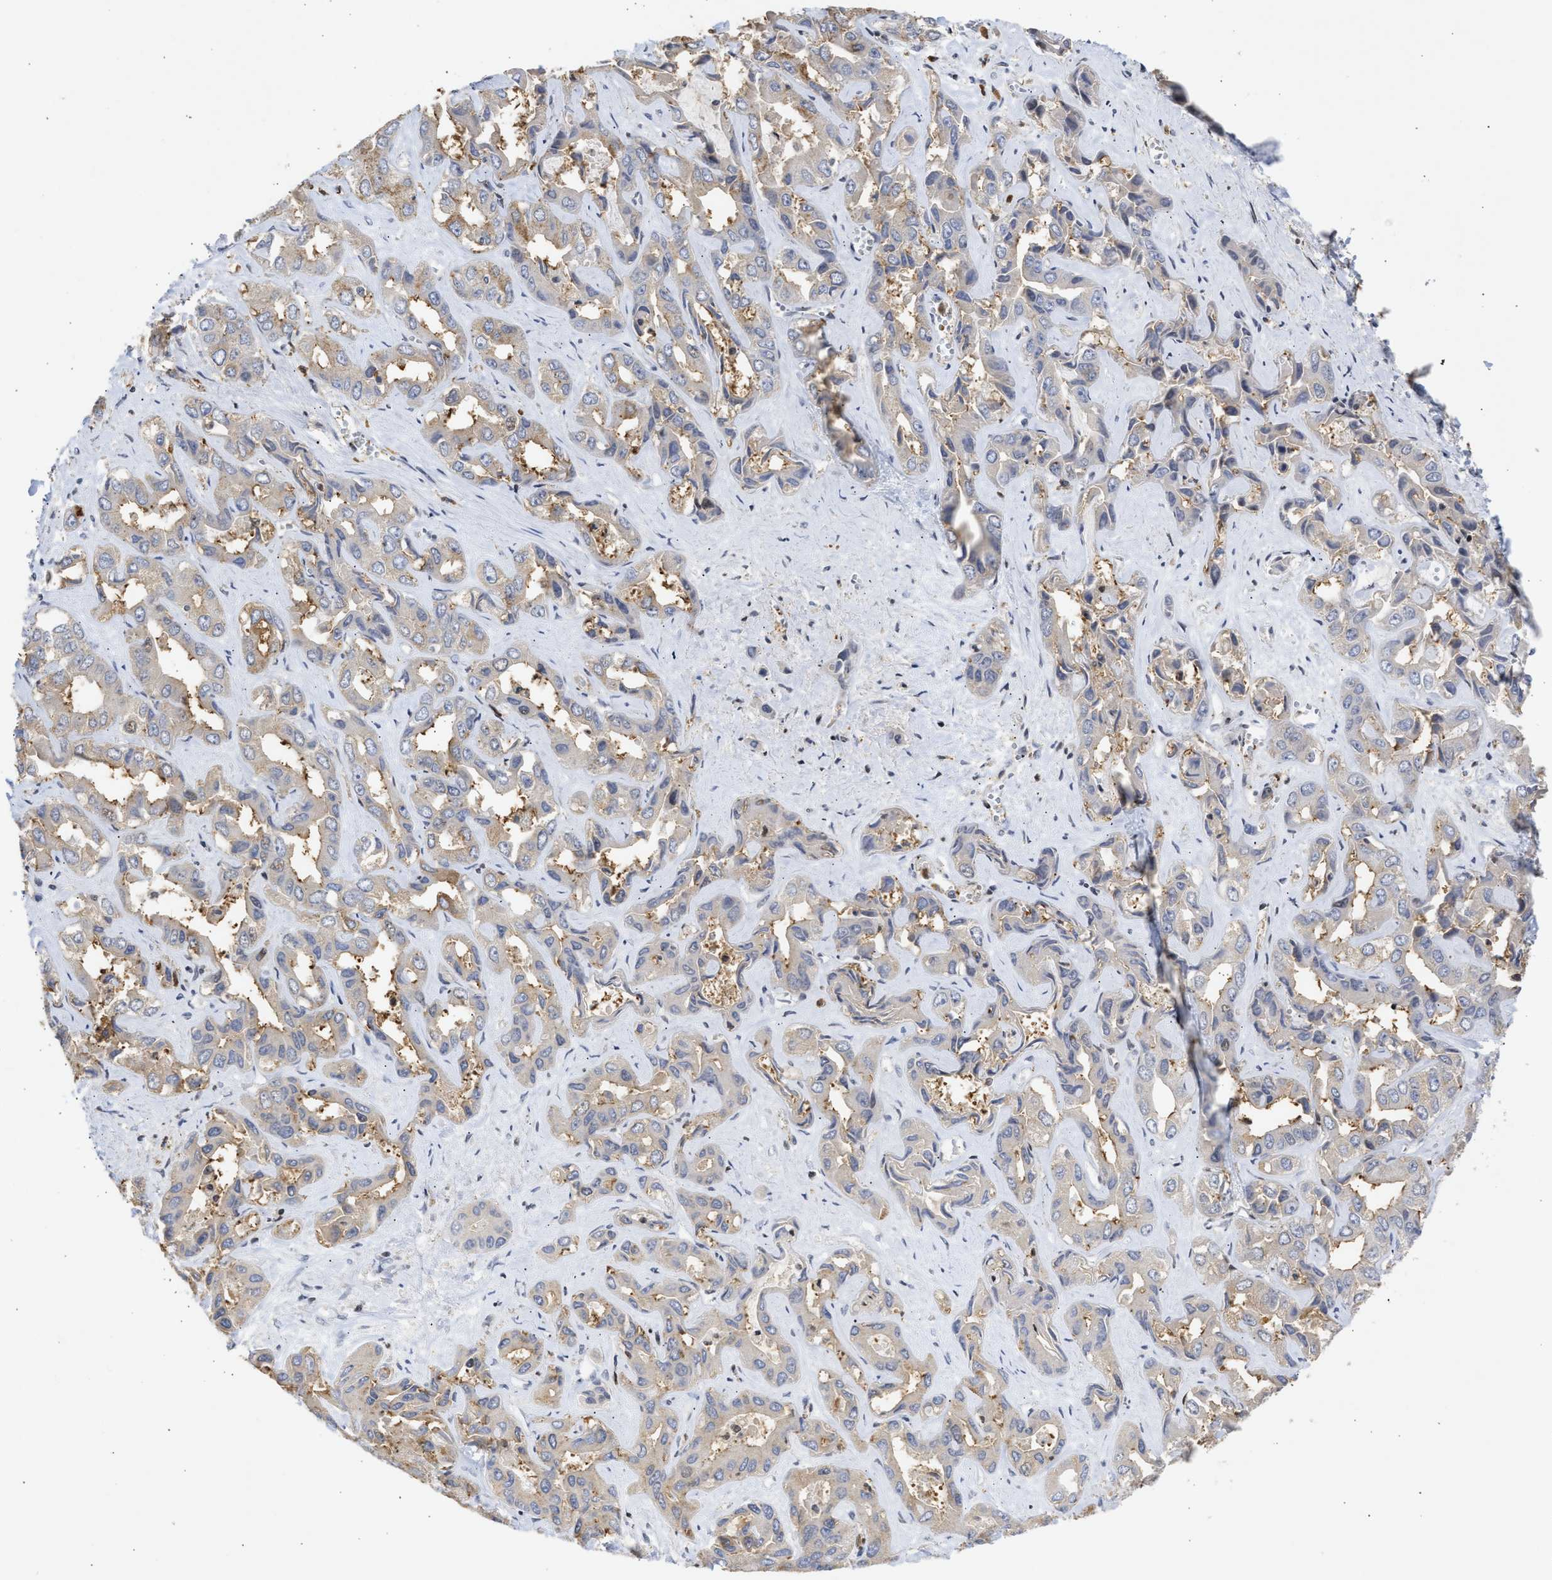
{"staining": {"intensity": "weak", "quantity": "25%-75%", "location": "cytoplasmic/membranous"}, "tissue": "liver cancer", "cell_type": "Tumor cells", "image_type": "cancer", "snomed": [{"axis": "morphology", "description": "Cholangiocarcinoma"}, {"axis": "topography", "description": "Liver"}], "caption": "The micrograph demonstrates a brown stain indicating the presence of a protein in the cytoplasmic/membranous of tumor cells in cholangiocarcinoma (liver).", "gene": "ENSG00000142539", "patient": {"sex": "female", "age": 52}}